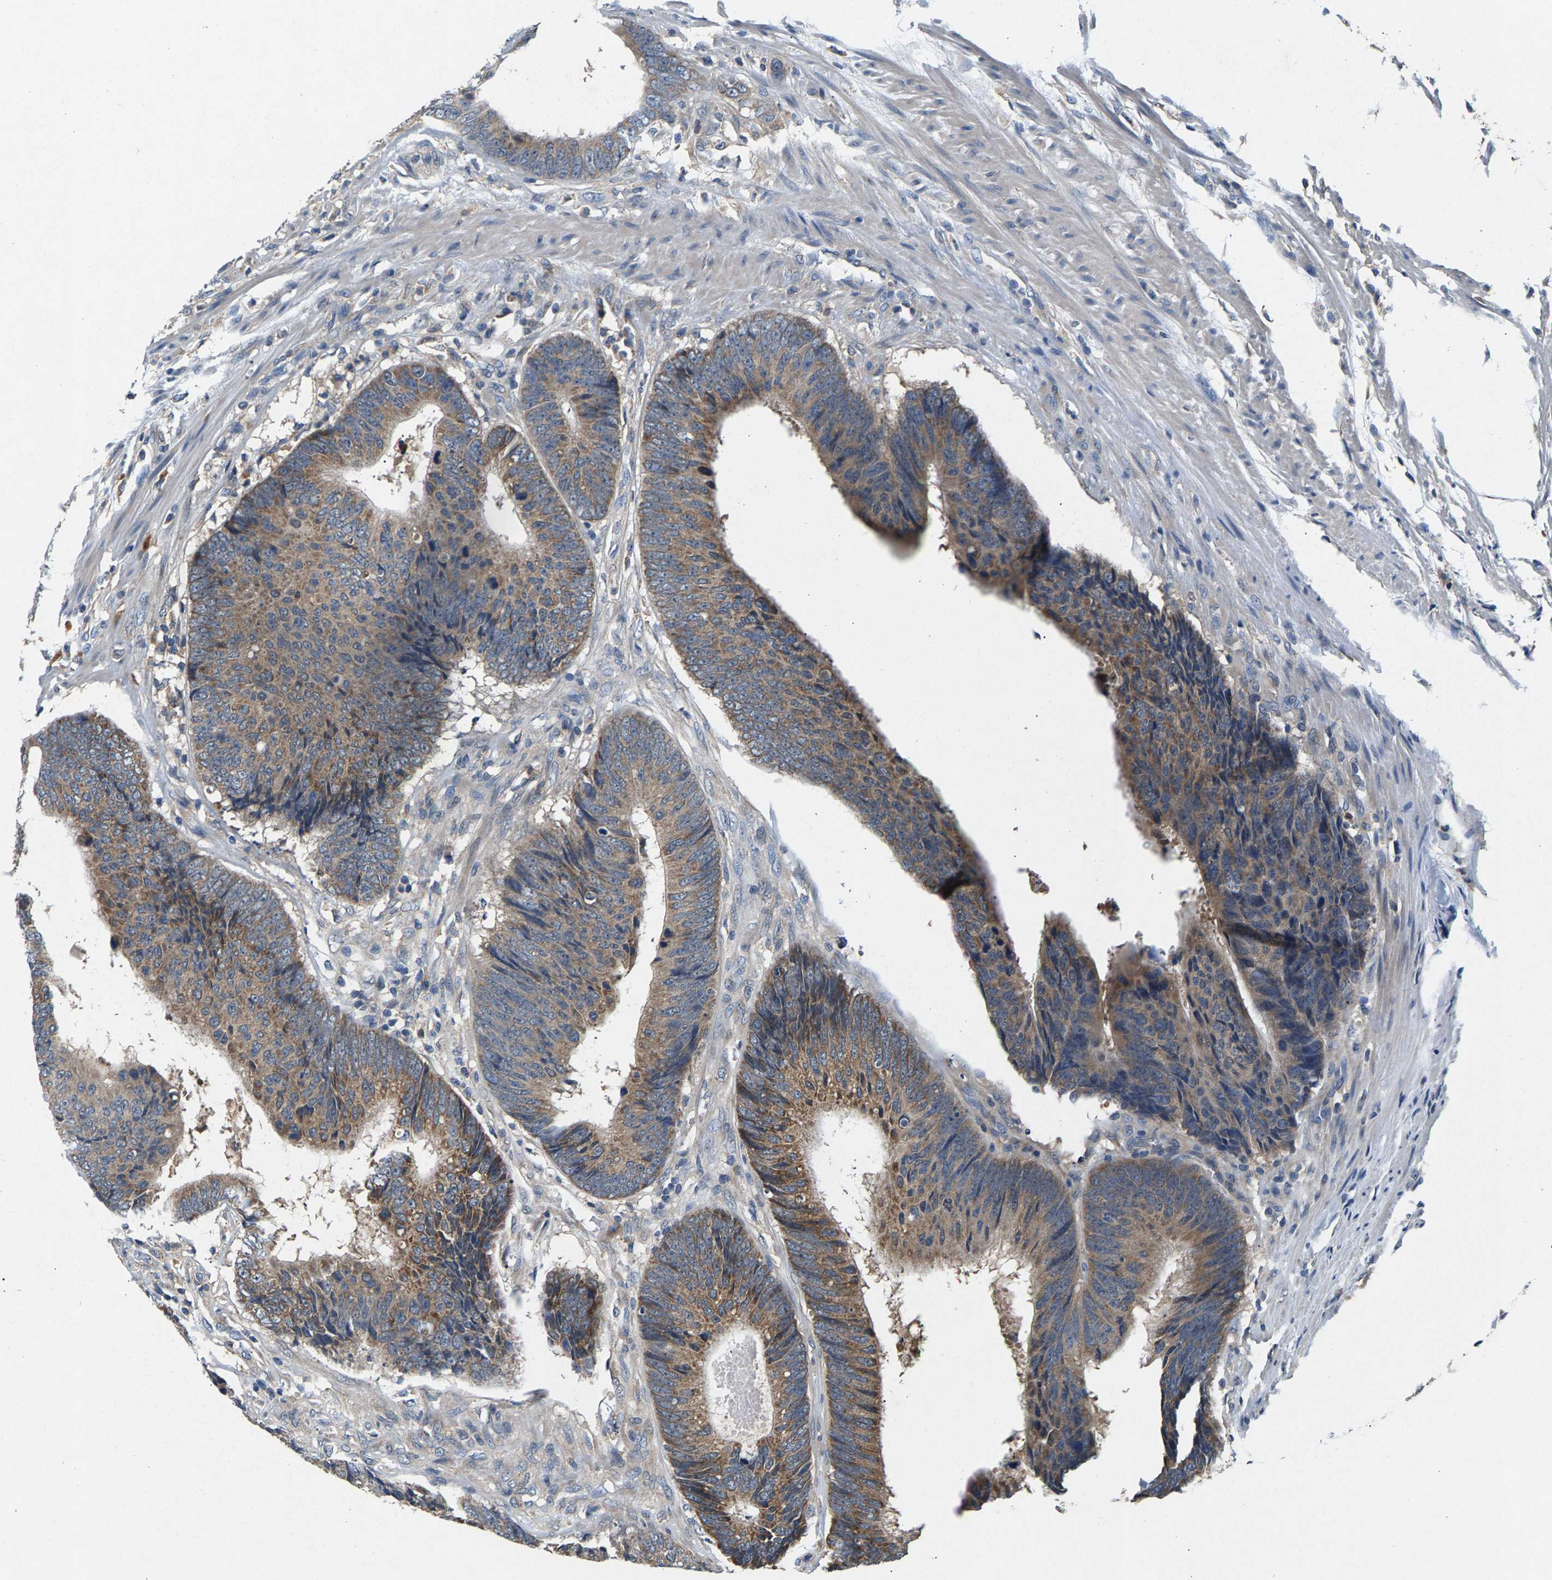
{"staining": {"intensity": "weak", "quantity": ">75%", "location": "cytoplasmic/membranous"}, "tissue": "colorectal cancer", "cell_type": "Tumor cells", "image_type": "cancer", "snomed": [{"axis": "morphology", "description": "Adenocarcinoma, NOS"}, {"axis": "topography", "description": "Colon"}], "caption": "Immunohistochemistry (IHC) histopathology image of neoplastic tissue: human colorectal cancer (adenocarcinoma) stained using immunohistochemistry shows low levels of weak protein expression localized specifically in the cytoplasmic/membranous of tumor cells, appearing as a cytoplasmic/membranous brown color.", "gene": "NT5C", "patient": {"sex": "male", "age": 56}}